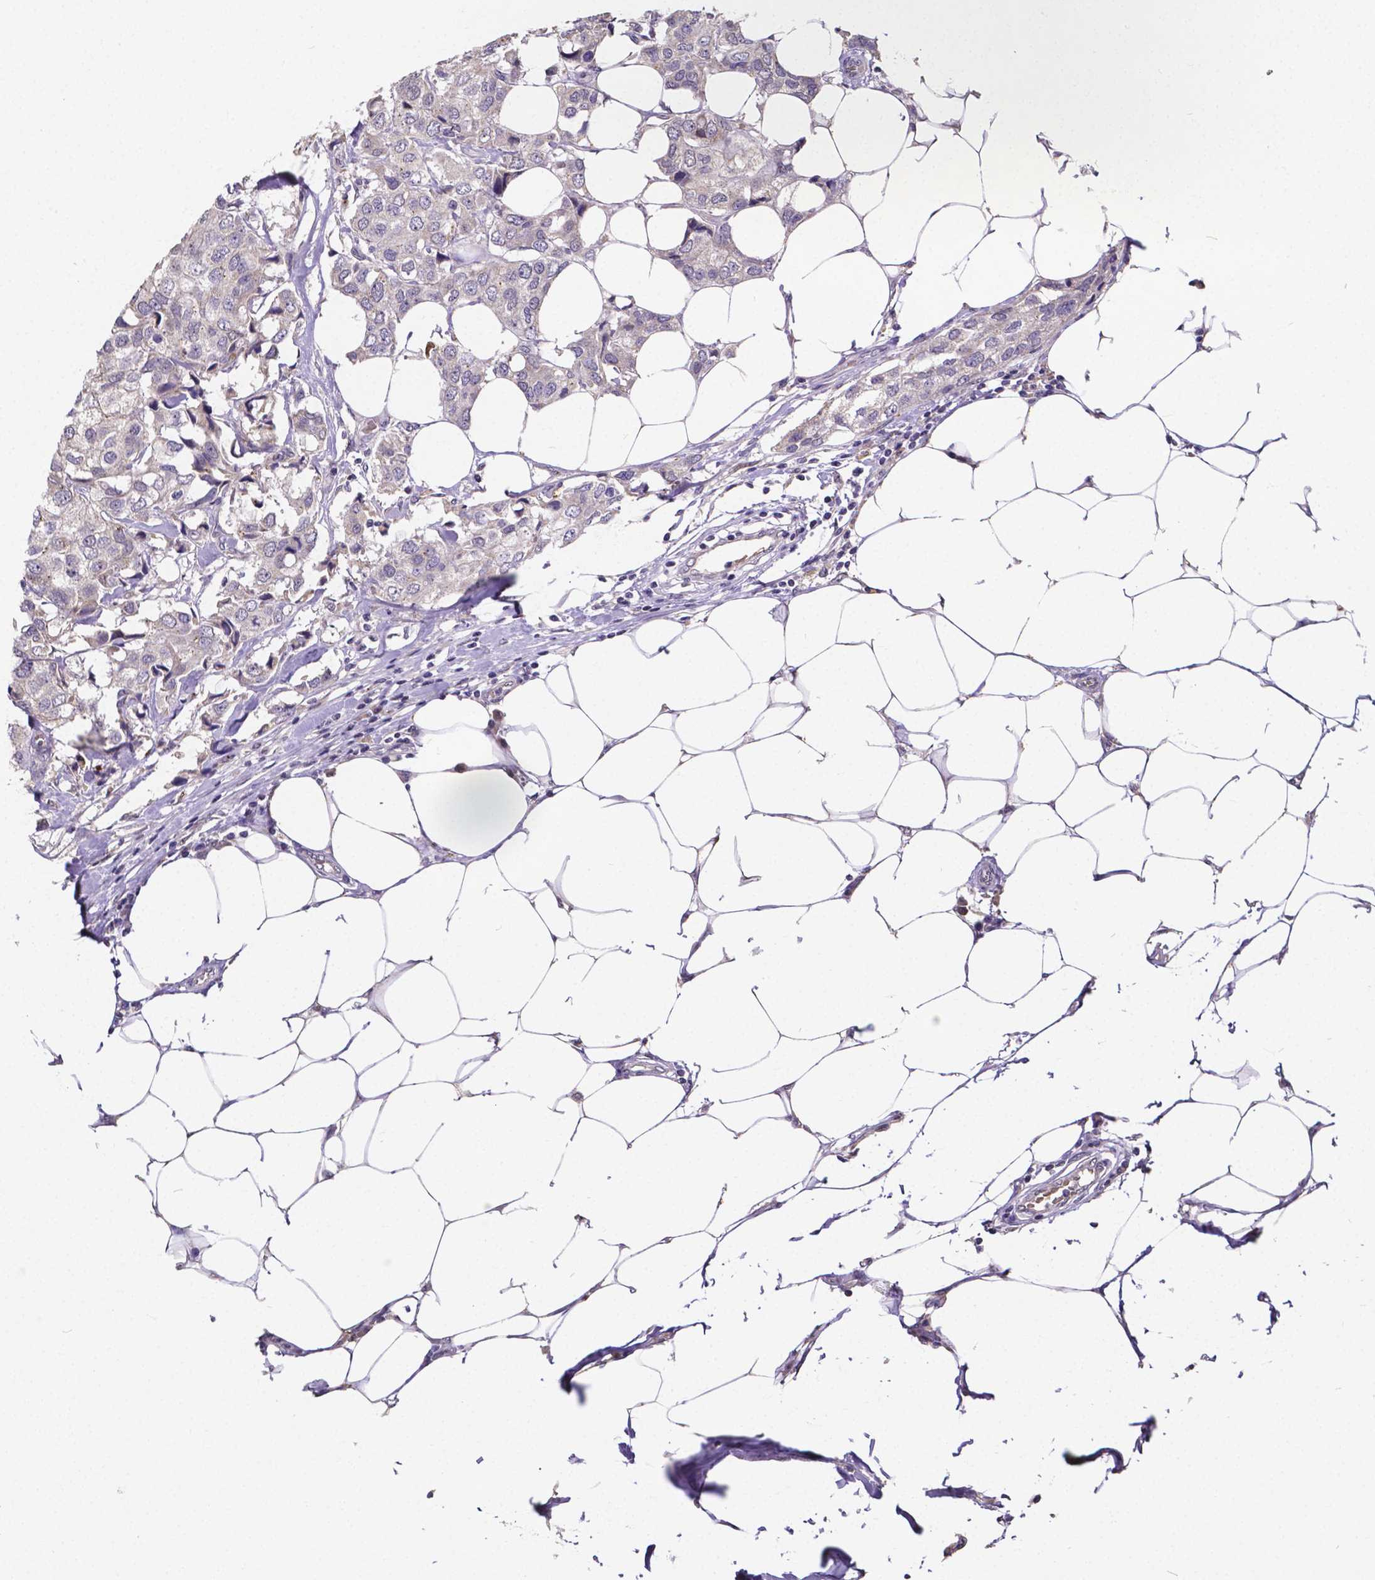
{"staining": {"intensity": "negative", "quantity": "none", "location": "none"}, "tissue": "breast cancer", "cell_type": "Tumor cells", "image_type": "cancer", "snomed": [{"axis": "morphology", "description": "Duct carcinoma"}, {"axis": "topography", "description": "Breast"}], "caption": "This is an immunohistochemistry (IHC) image of human breast cancer. There is no expression in tumor cells.", "gene": "CTNNA2", "patient": {"sex": "female", "age": 80}}